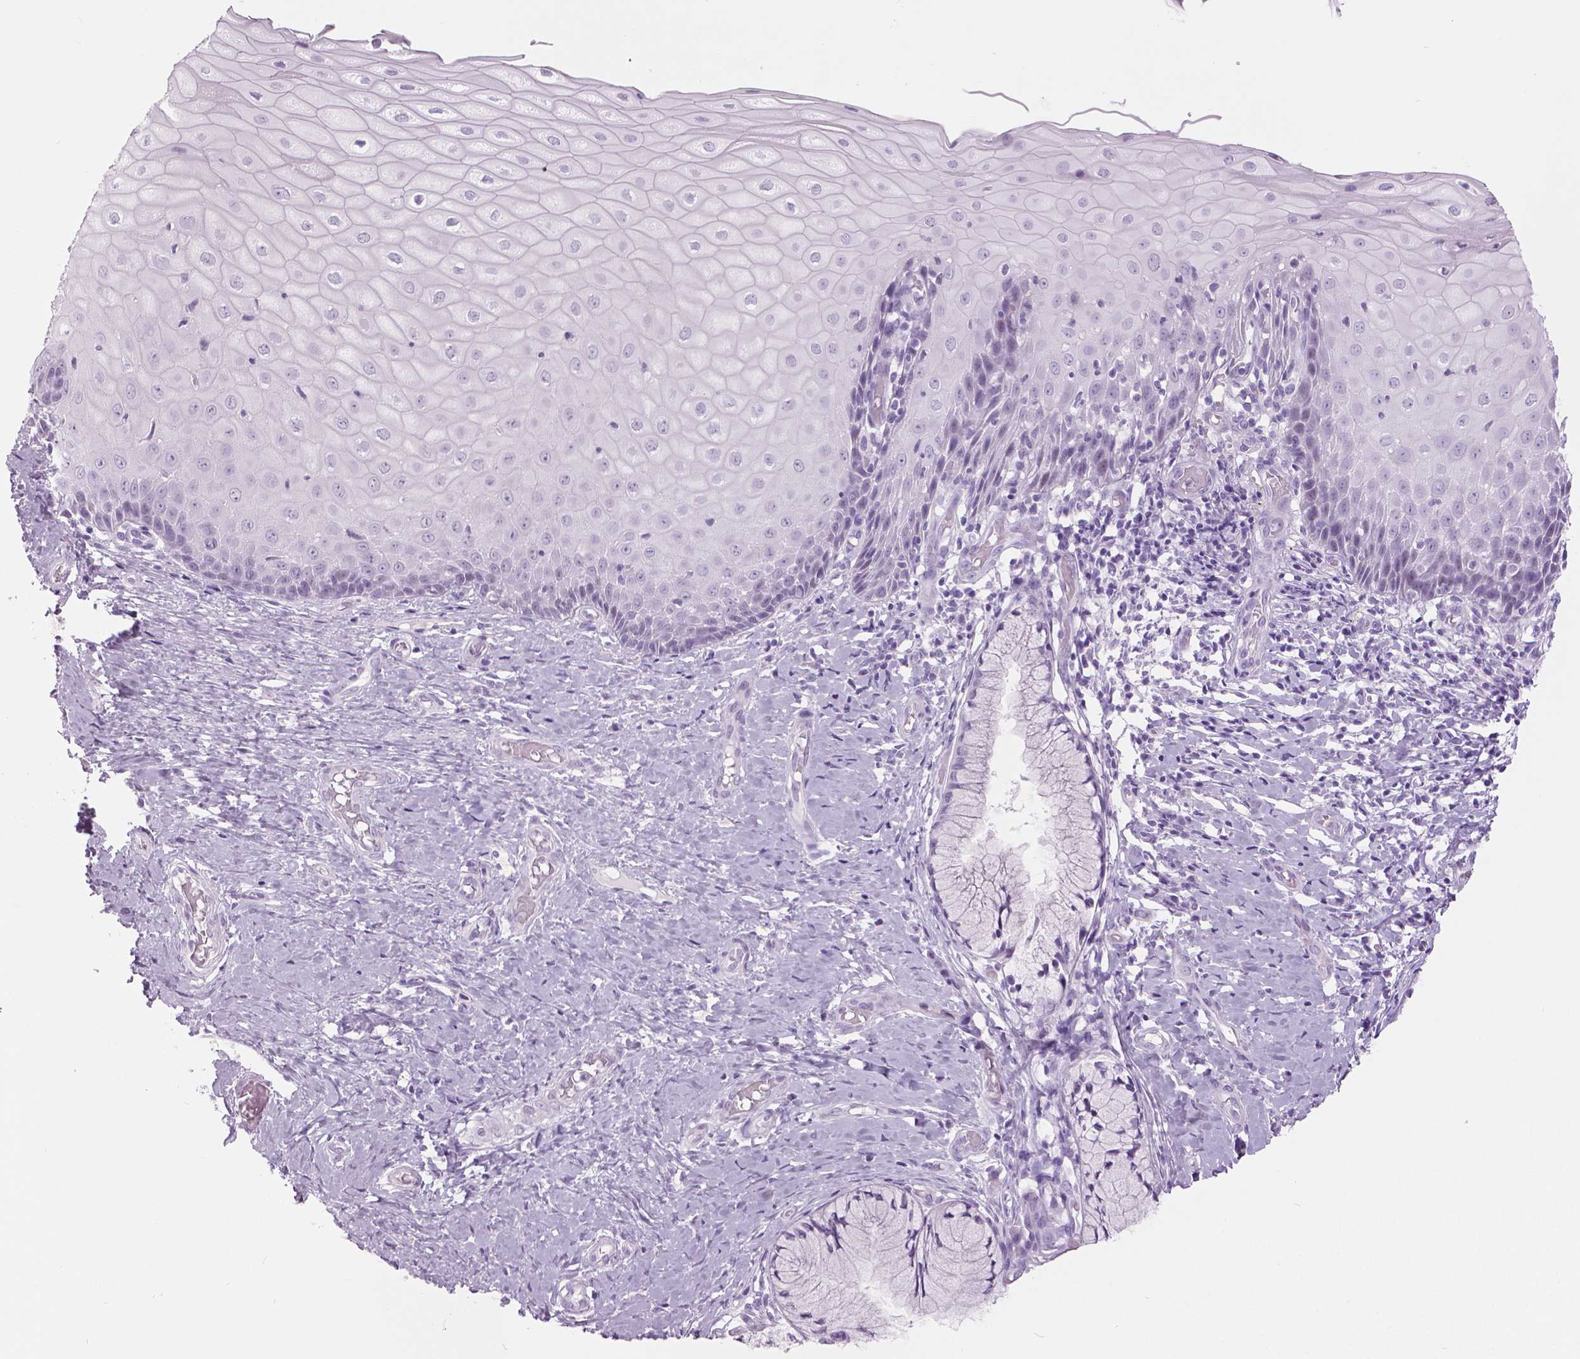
{"staining": {"intensity": "negative", "quantity": "none", "location": "none"}, "tissue": "cervix", "cell_type": "Glandular cells", "image_type": "normal", "snomed": [{"axis": "morphology", "description": "Normal tissue, NOS"}, {"axis": "topography", "description": "Cervix"}], "caption": "Immunohistochemistry of unremarkable human cervix demonstrates no staining in glandular cells. Nuclei are stained in blue.", "gene": "SFTPD", "patient": {"sex": "female", "age": 37}}